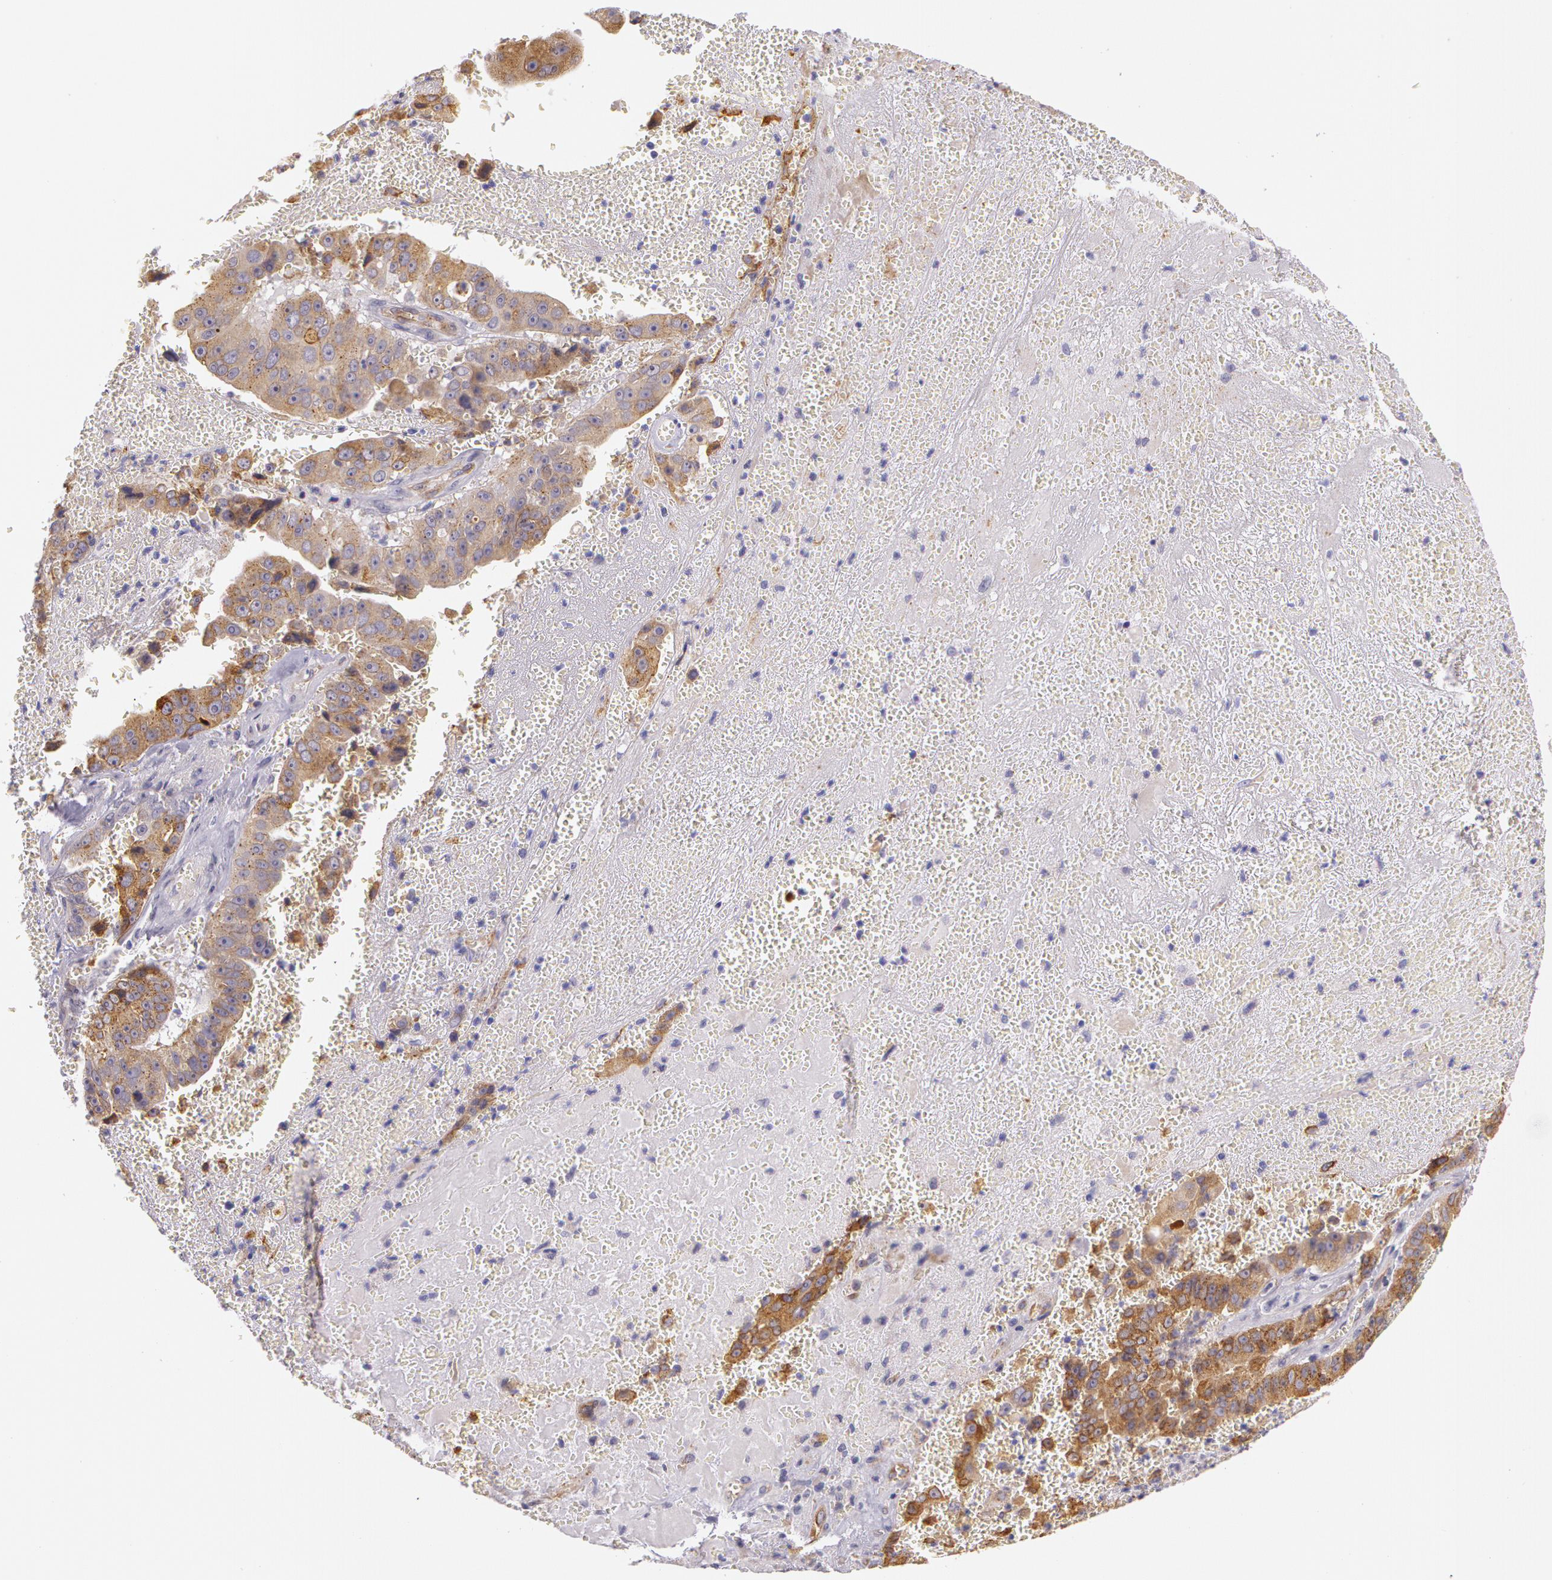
{"staining": {"intensity": "moderate", "quantity": ">75%", "location": "cytoplasmic/membranous"}, "tissue": "liver cancer", "cell_type": "Tumor cells", "image_type": "cancer", "snomed": [{"axis": "morphology", "description": "Cholangiocarcinoma"}, {"axis": "topography", "description": "Liver"}], "caption": "Immunohistochemical staining of human cholangiocarcinoma (liver) shows moderate cytoplasmic/membranous protein positivity in approximately >75% of tumor cells. (brown staining indicates protein expression, while blue staining denotes nuclei).", "gene": "APP", "patient": {"sex": "female", "age": 79}}